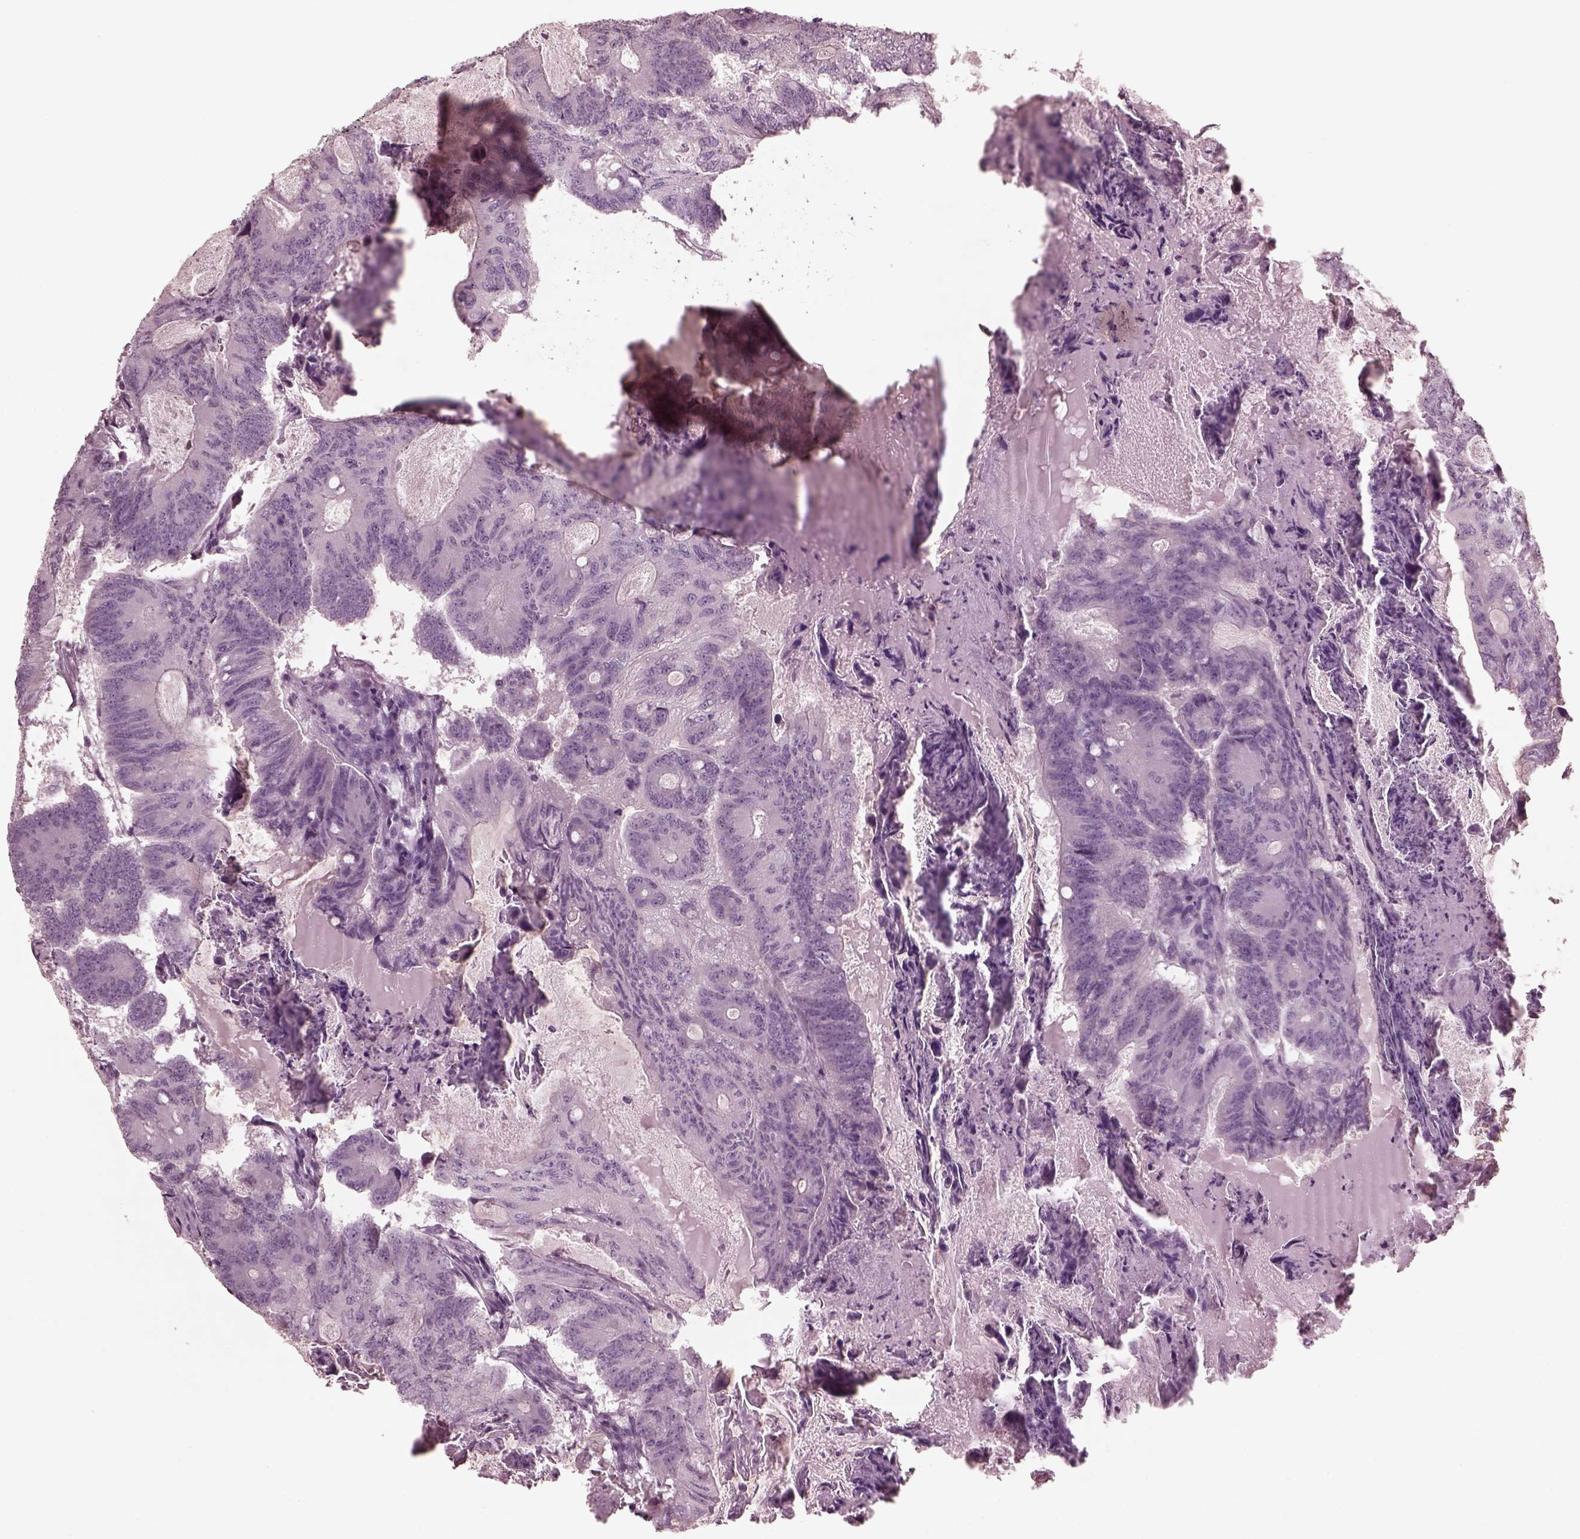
{"staining": {"intensity": "negative", "quantity": "none", "location": "none"}, "tissue": "colorectal cancer", "cell_type": "Tumor cells", "image_type": "cancer", "snomed": [{"axis": "morphology", "description": "Adenocarcinoma, NOS"}, {"axis": "topography", "description": "Colon"}], "caption": "An immunohistochemistry (IHC) histopathology image of colorectal adenocarcinoma is shown. There is no staining in tumor cells of colorectal adenocarcinoma.", "gene": "YY2", "patient": {"sex": "female", "age": 70}}